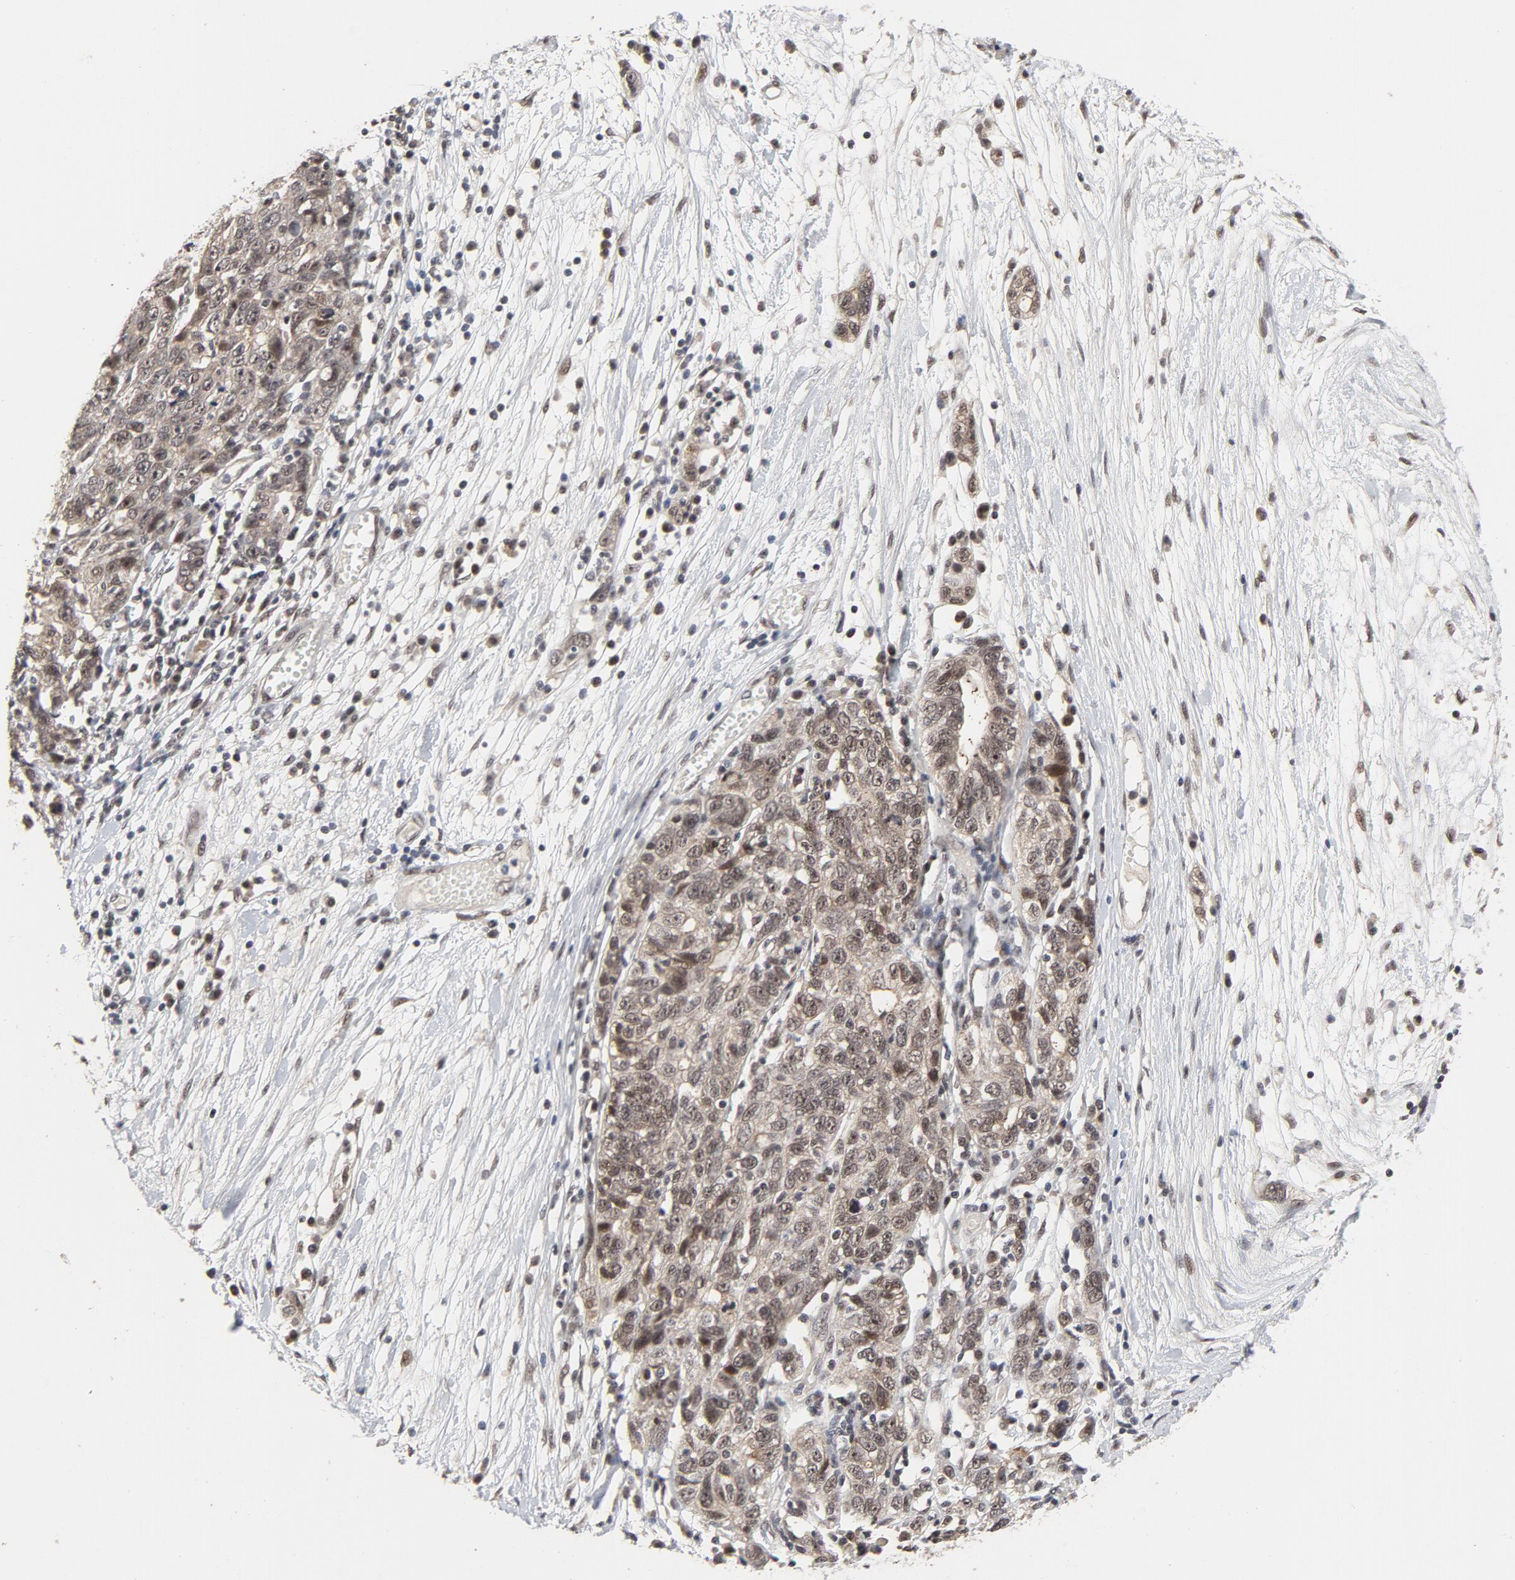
{"staining": {"intensity": "moderate", "quantity": ">75%", "location": "nuclear"}, "tissue": "ovarian cancer", "cell_type": "Tumor cells", "image_type": "cancer", "snomed": [{"axis": "morphology", "description": "Cystadenocarcinoma, serous, NOS"}, {"axis": "topography", "description": "Ovary"}], "caption": "Tumor cells show medium levels of moderate nuclear positivity in approximately >75% of cells in ovarian serous cystadenocarcinoma. (Brightfield microscopy of DAB IHC at high magnification).", "gene": "ZKSCAN8", "patient": {"sex": "female", "age": 71}}